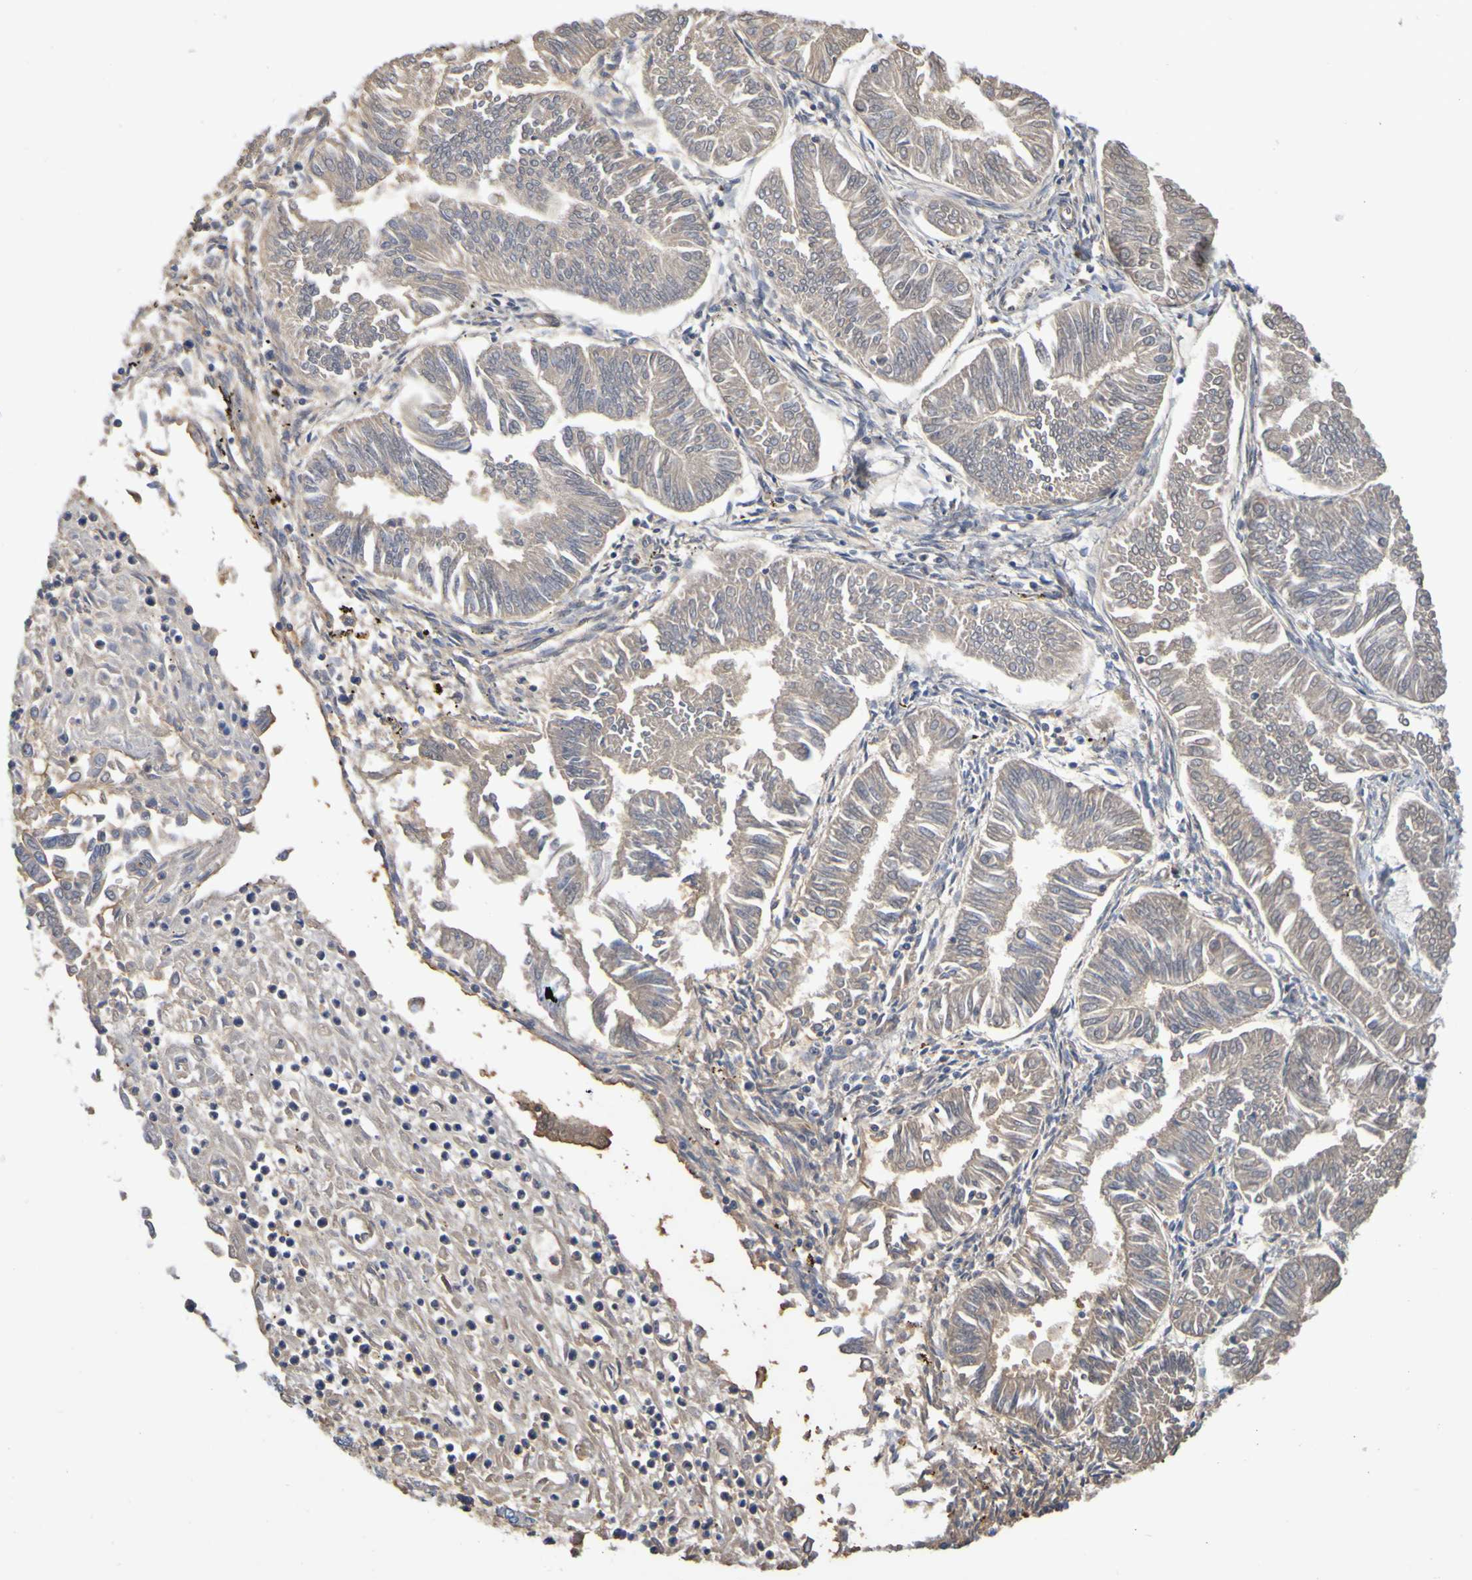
{"staining": {"intensity": "weak", "quantity": "25%-75%", "location": "cytoplasmic/membranous"}, "tissue": "endometrial cancer", "cell_type": "Tumor cells", "image_type": "cancer", "snomed": [{"axis": "morphology", "description": "Adenocarcinoma, NOS"}, {"axis": "topography", "description": "Endometrium"}], "caption": "Adenocarcinoma (endometrial) tissue demonstrates weak cytoplasmic/membranous staining in approximately 25%-75% of tumor cells, visualized by immunohistochemistry.", "gene": "GAB3", "patient": {"sex": "female", "age": 53}}